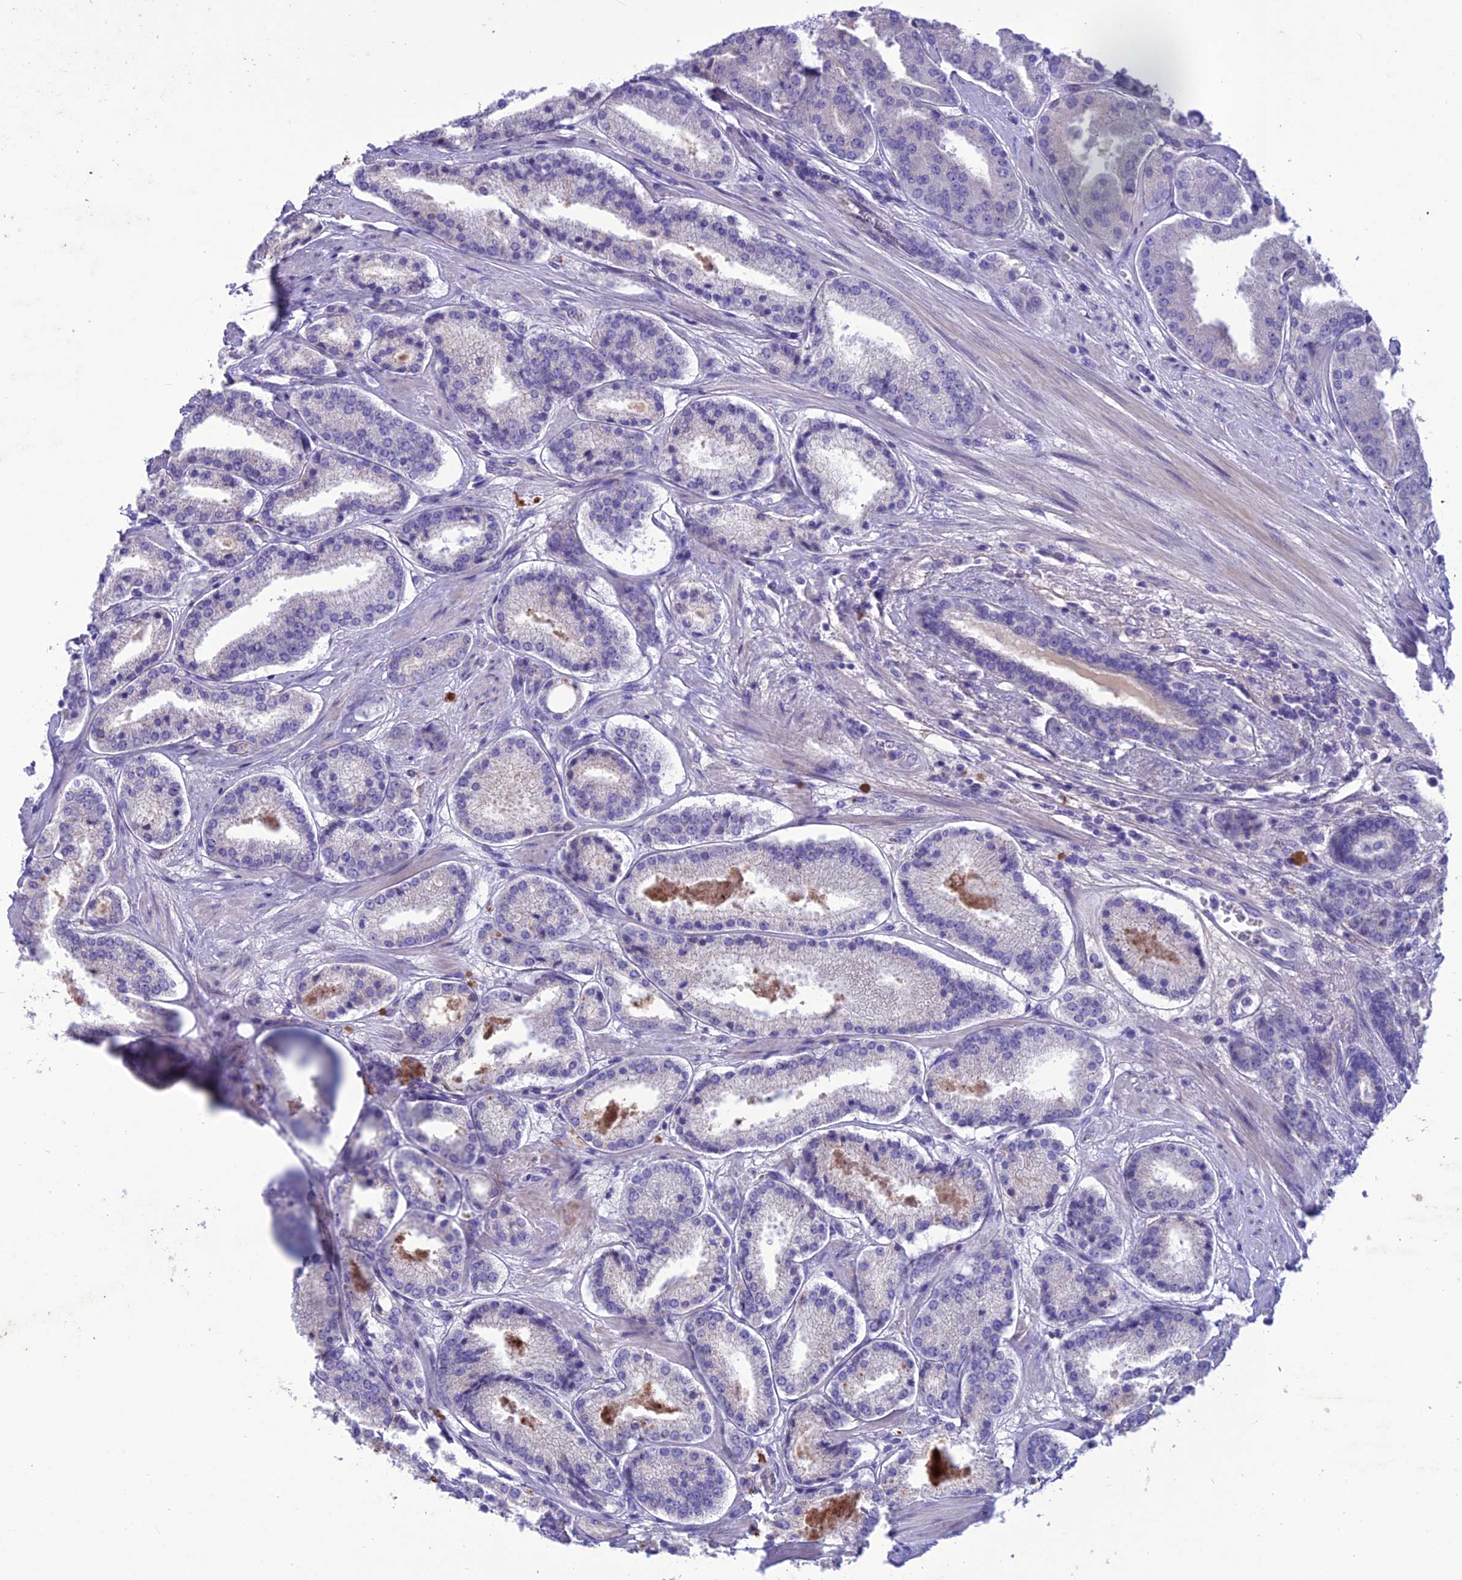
{"staining": {"intensity": "negative", "quantity": "none", "location": "none"}, "tissue": "prostate cancer", "cell_type": "Tumor cells", "image_type": "cancer", "snomed": [{"axis": "morphology", "description": "Adenocarcinoma, High grade"}, {"axis": "topography", "description": "Prostate"}], "caption": "DAB (3,3'-diaminobenzidine) immunohistochemical staining of human prostate adenocarcinoma (high-grade) reveals no significant expression in tumor cells.", "gene": "IFT172", "patient": {"sex": "male", "age": 63}}